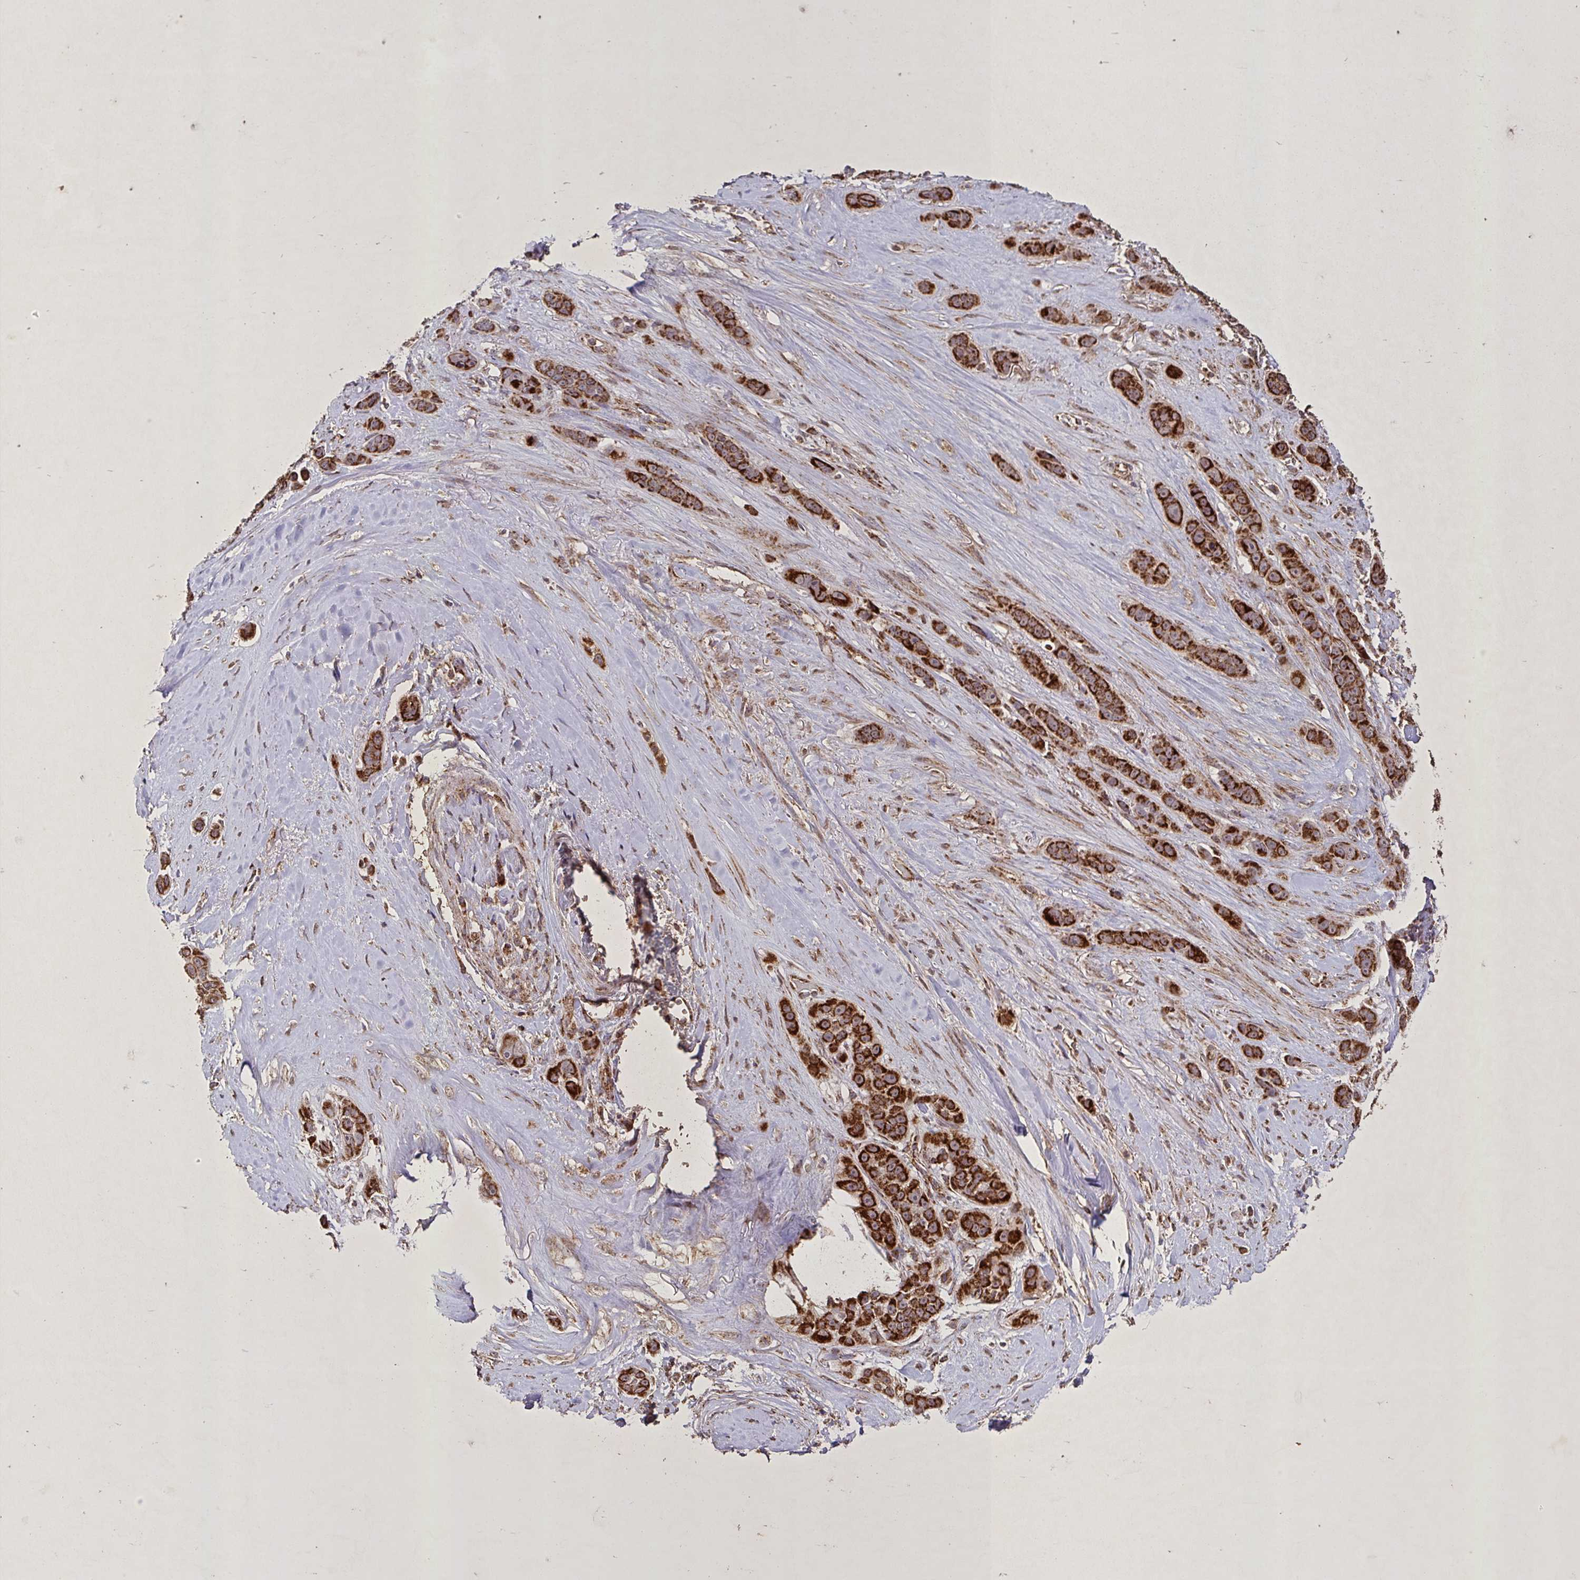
{"staining": {"intensity": "strong", "quantity": ">75%", "location": "cytoplasmic/membranous"}, "tissue": "skin cancer", "cell_type": "Tumor cells", "image_type": "cancer", "snomed": [{"axis": "morphology", "description": "Squamous cell carcinoma, NOS"}, {"axis": "topography", "description": "Skin"}], "caption": "Skin squamous cell carcinoma was stained to show a protein in brown. There is high levels of strong cytoplasmic/membranous expression in about >75% of tumor cells. (Brightfield microscopy of DAB IHC at high magnification).", "gene": "AGK", "patient": {"sex": "male", "age": 67}}